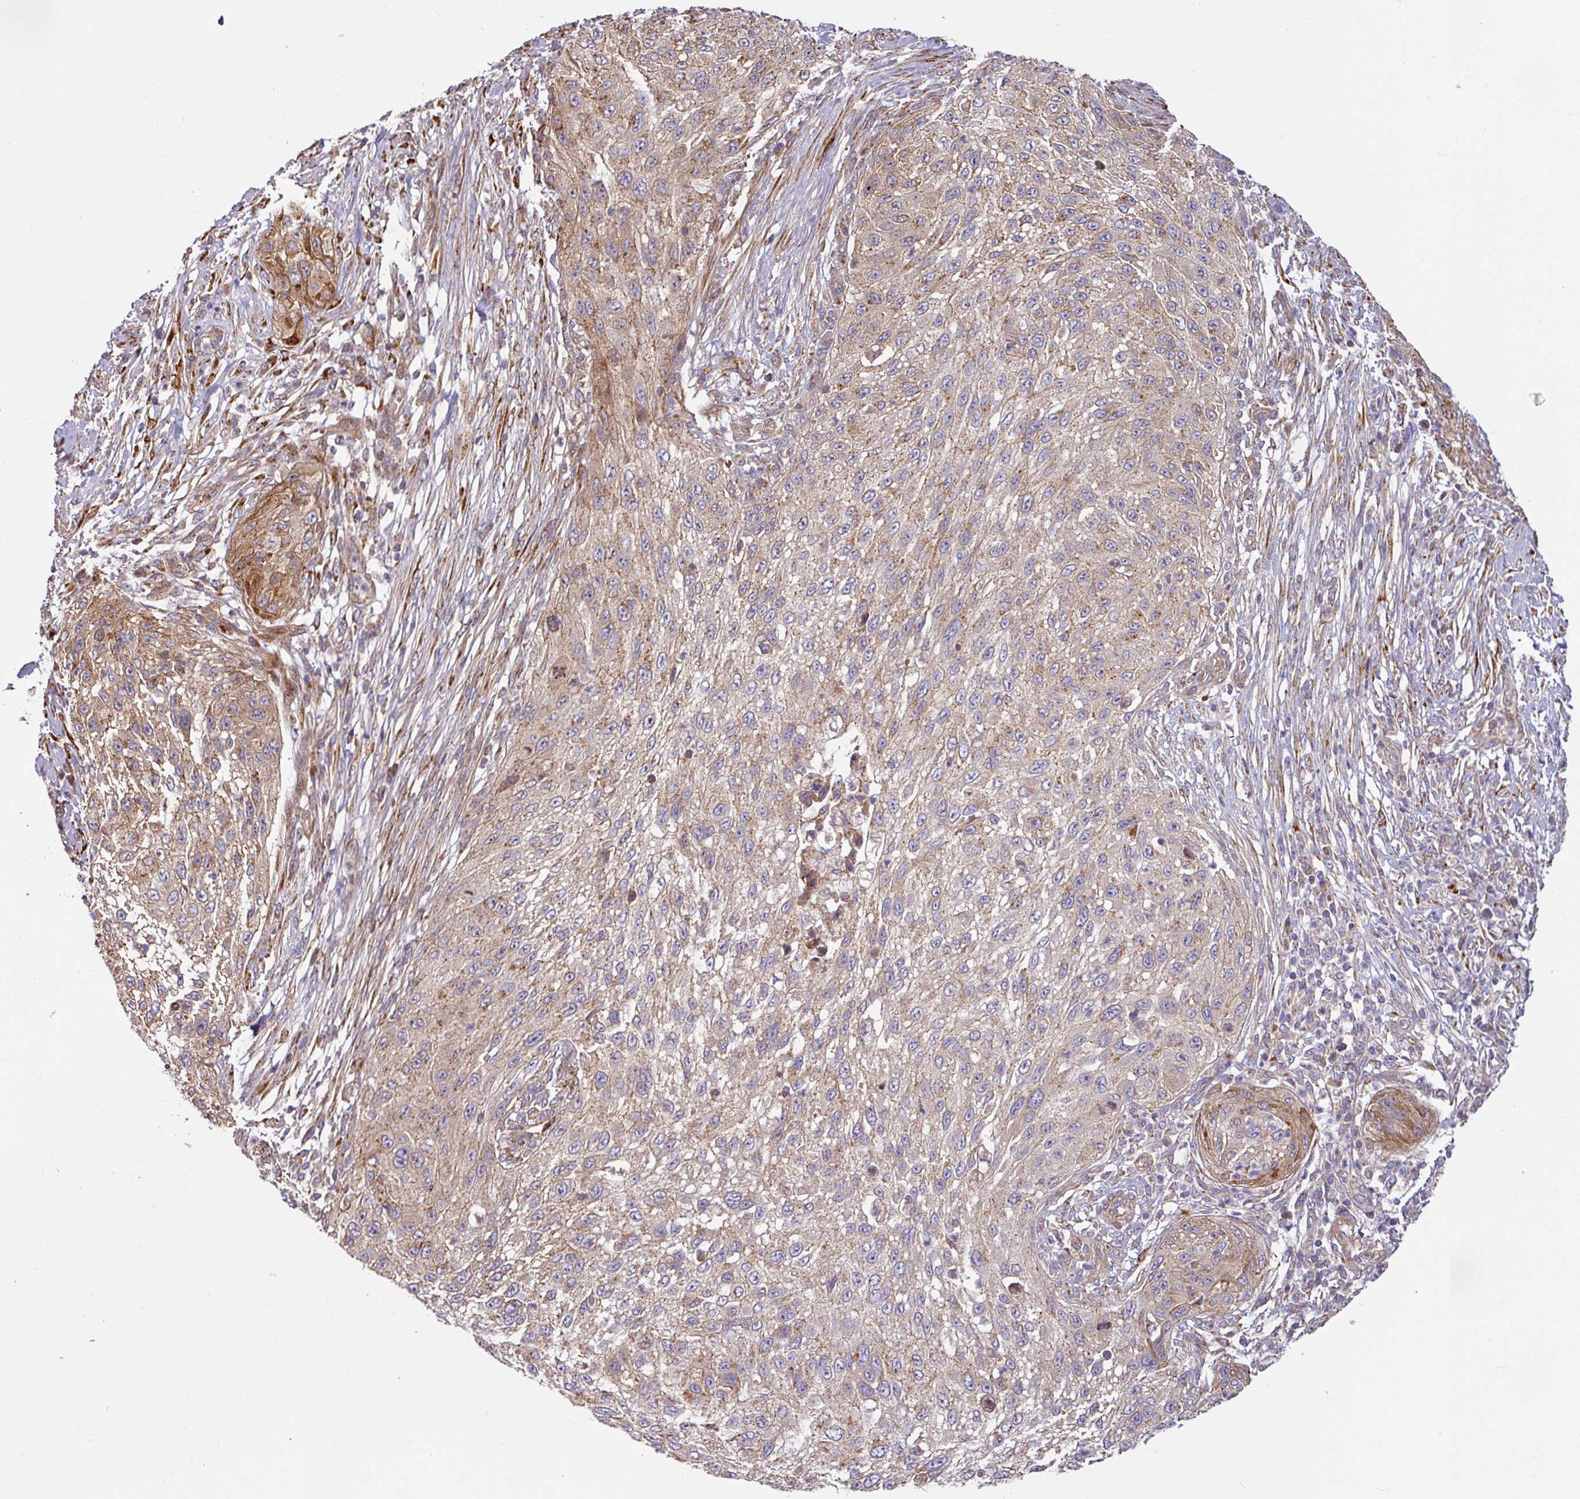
{"staining": {"intensity": "moderate", "quantity": "25%-75%", "location": "cytoplasmic/membranous"}, "tissue": "cervical cancer", "cell_type": "Tumor cells", "image_type": "cancer", "snomed": [{"axis": "morphology", "description": "Squamous cell carcinoma, NOS"}, {"axis": "topography", "description": "Cervix"}], "caption": "Protein staining of cervical cancer tissue exhibits moderate cytoplasmic/membranous staining in approximately 25%-75% of tumor cells.", "gene": "CASP2", "patient": {"sex": "female", "age": 42}}